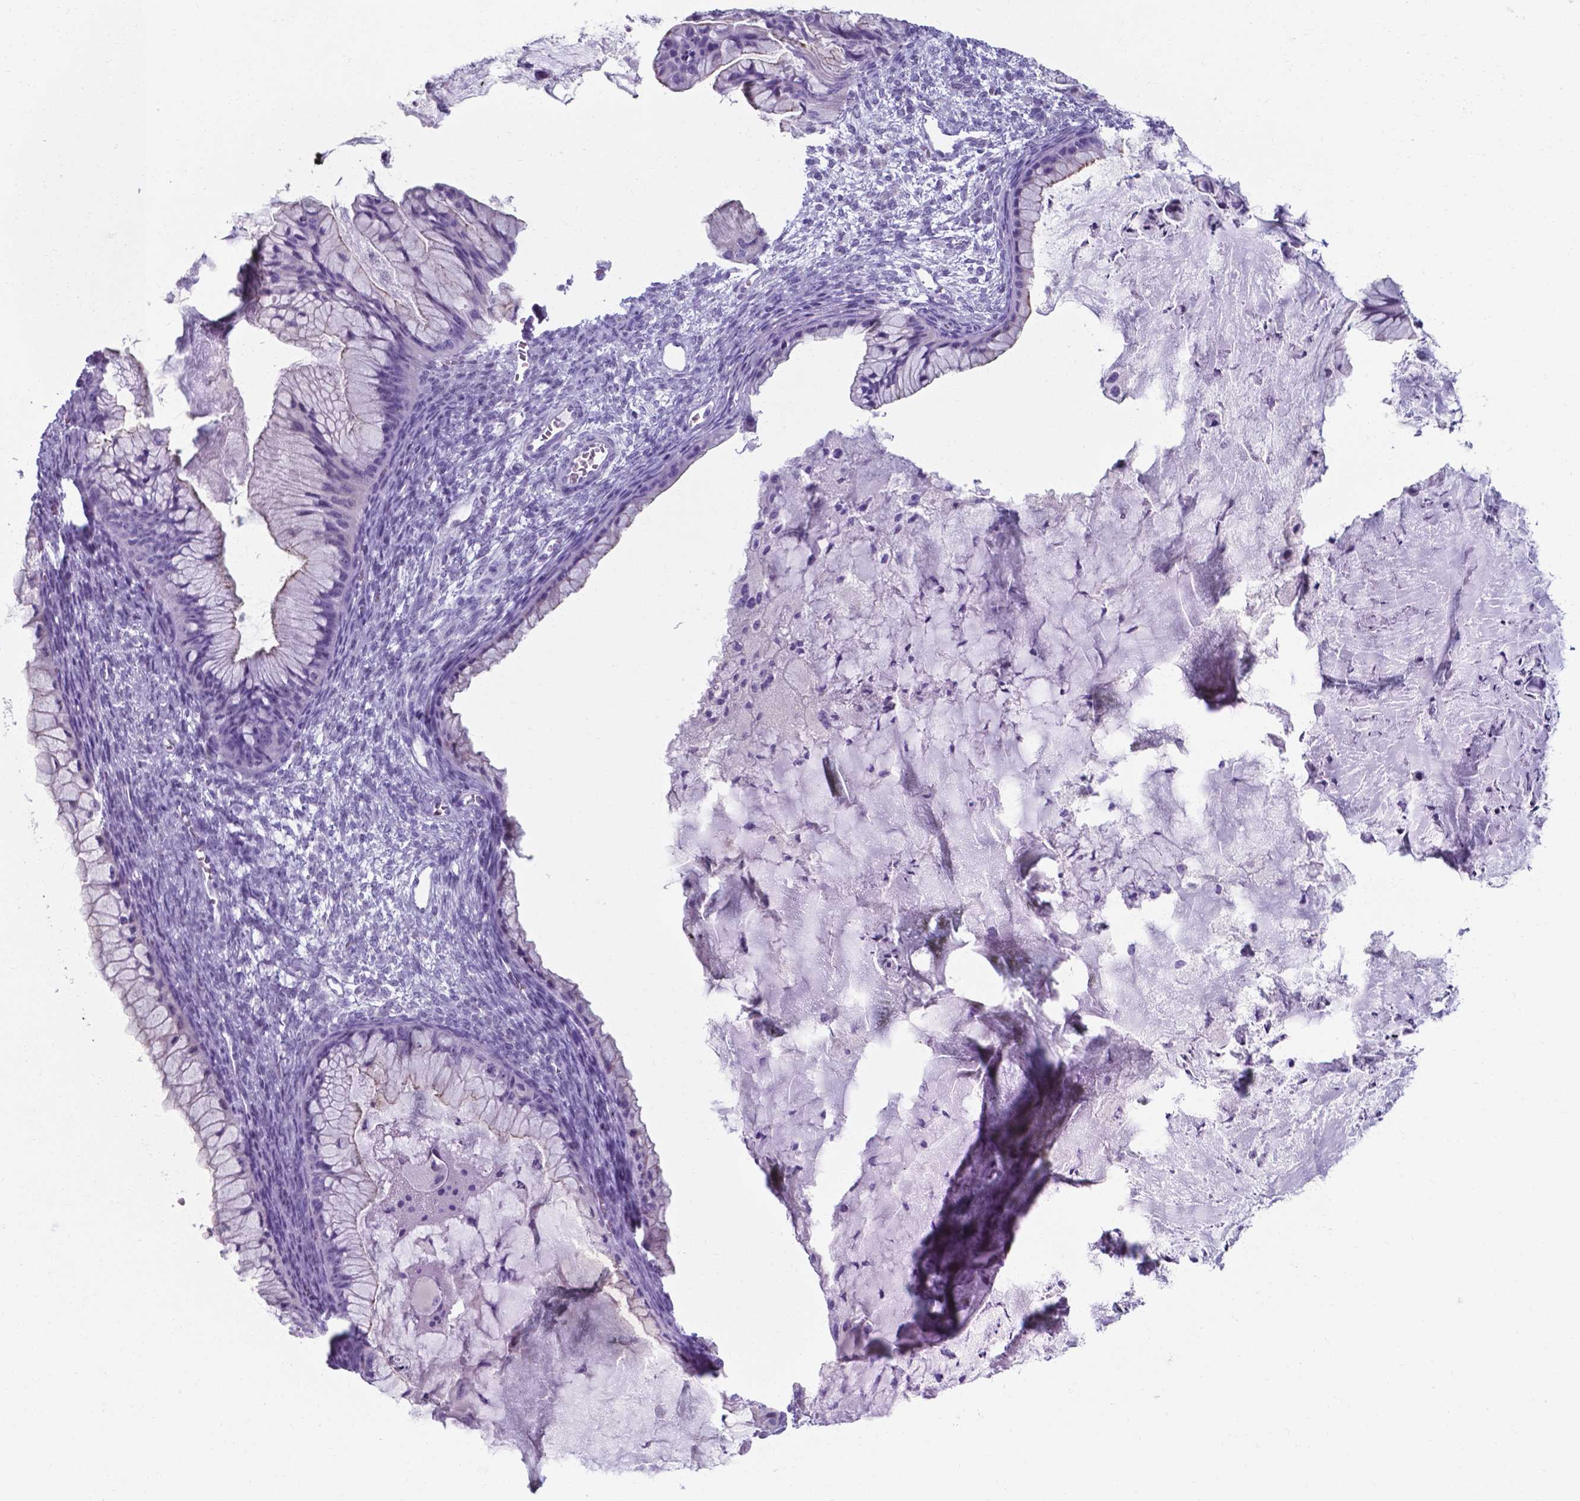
{"staining": {"intensity": "negative", "quantity": "none", "location": "none"}, "tissue": "ovarian cancer", "cell_type": "Tumor cells", "image_type": "cancer", "snomed": [{"axis": "morphology", "description": "Cystadenocarcinoma, mucinous, NOS"}, {"axis": "topography", "description": "Ovary"}], "caption": "Immunohistochemistry (IHC) image of neoplastic tissue: mucinous cystadenocarcinoma (ovarian) stained with DAB (3,3'-diaminobenzidine) demonstrates no significant protein positivity in tumor cells. (DAB (3,3'-diaminobenzidine) immunohistochemistry (IHC), high magnification).", "gene": "AP5B1", "patient": {"sex": "female", "age": 72}}